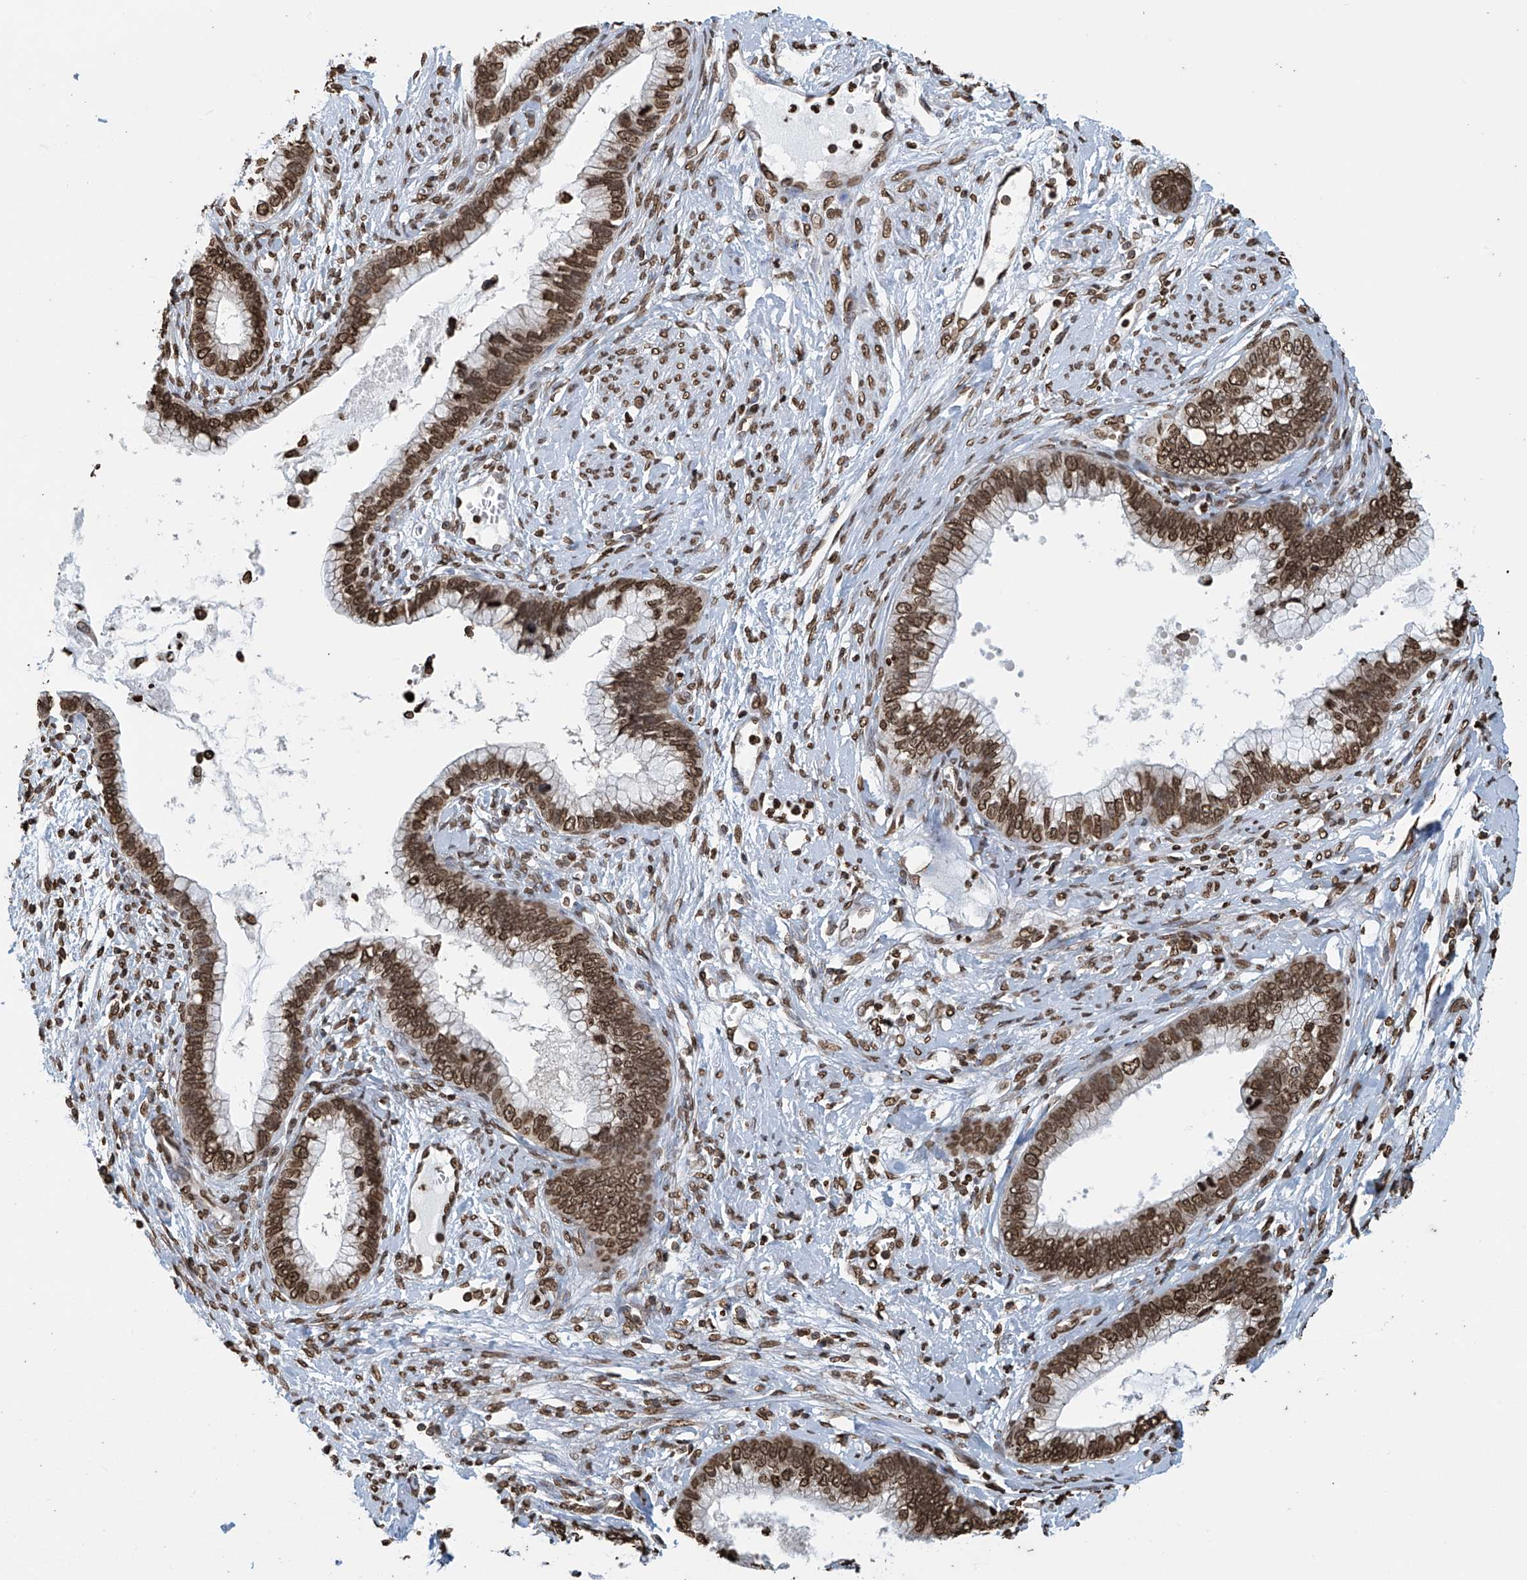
{"staining": {"intensity": "strong", "quantity": ">75%", "location": "nuclear"}, "tissue": "cervical cancer", "cell_type": "Tumor cells", "image_type": "cancer", "snomed": [{"axis": "morphology", "description": "Adenocarcinoma, NOS"}, {"axis": "topography", "description": "Cervix"}], "caption": "Cervical adenocarcinoma stained with a protein marker shows strong staining in tumor cells.", "gene": "DPPA2", "patient": {"sex": "female", "age": 44}}